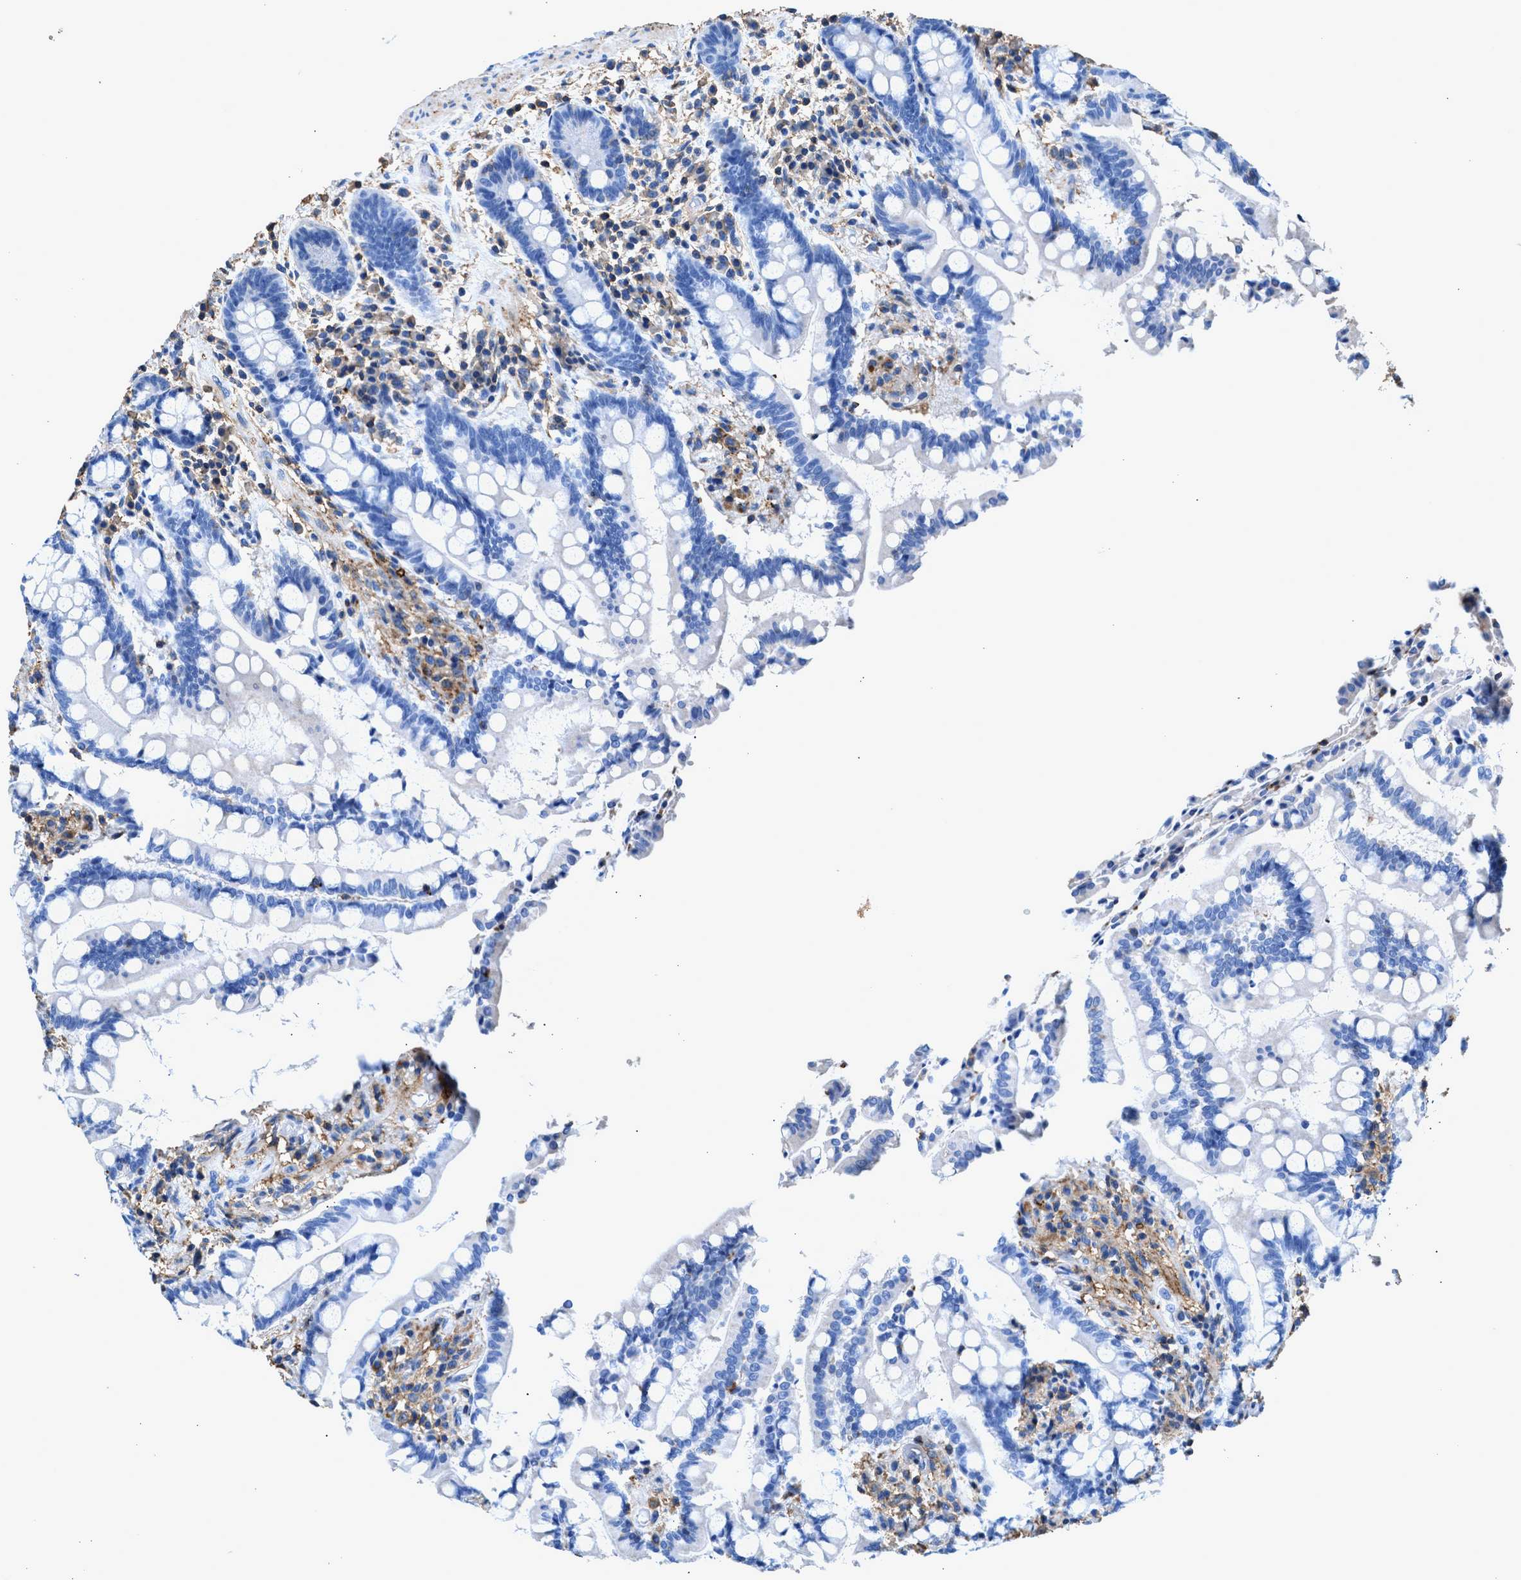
{"staining": {"intensity": "negative", "quantity": "none", "location": "none"}, "tissue": "colon", "cell_type": "Endothelial cells", "image_type": "normal", "snomed": [{"axis": "morphology", "description": "Normal tissue, NOS"}, {"axis": "topography", "description": "Colon"}], "caption": "Micrograph shows no protein staining in endothelial cells of benign colon. (DAB IHC visualized using brightfield microscopy, high magnification).", "gene": "KCNQ4", "patient": {"sex": "male", "age": 73}}